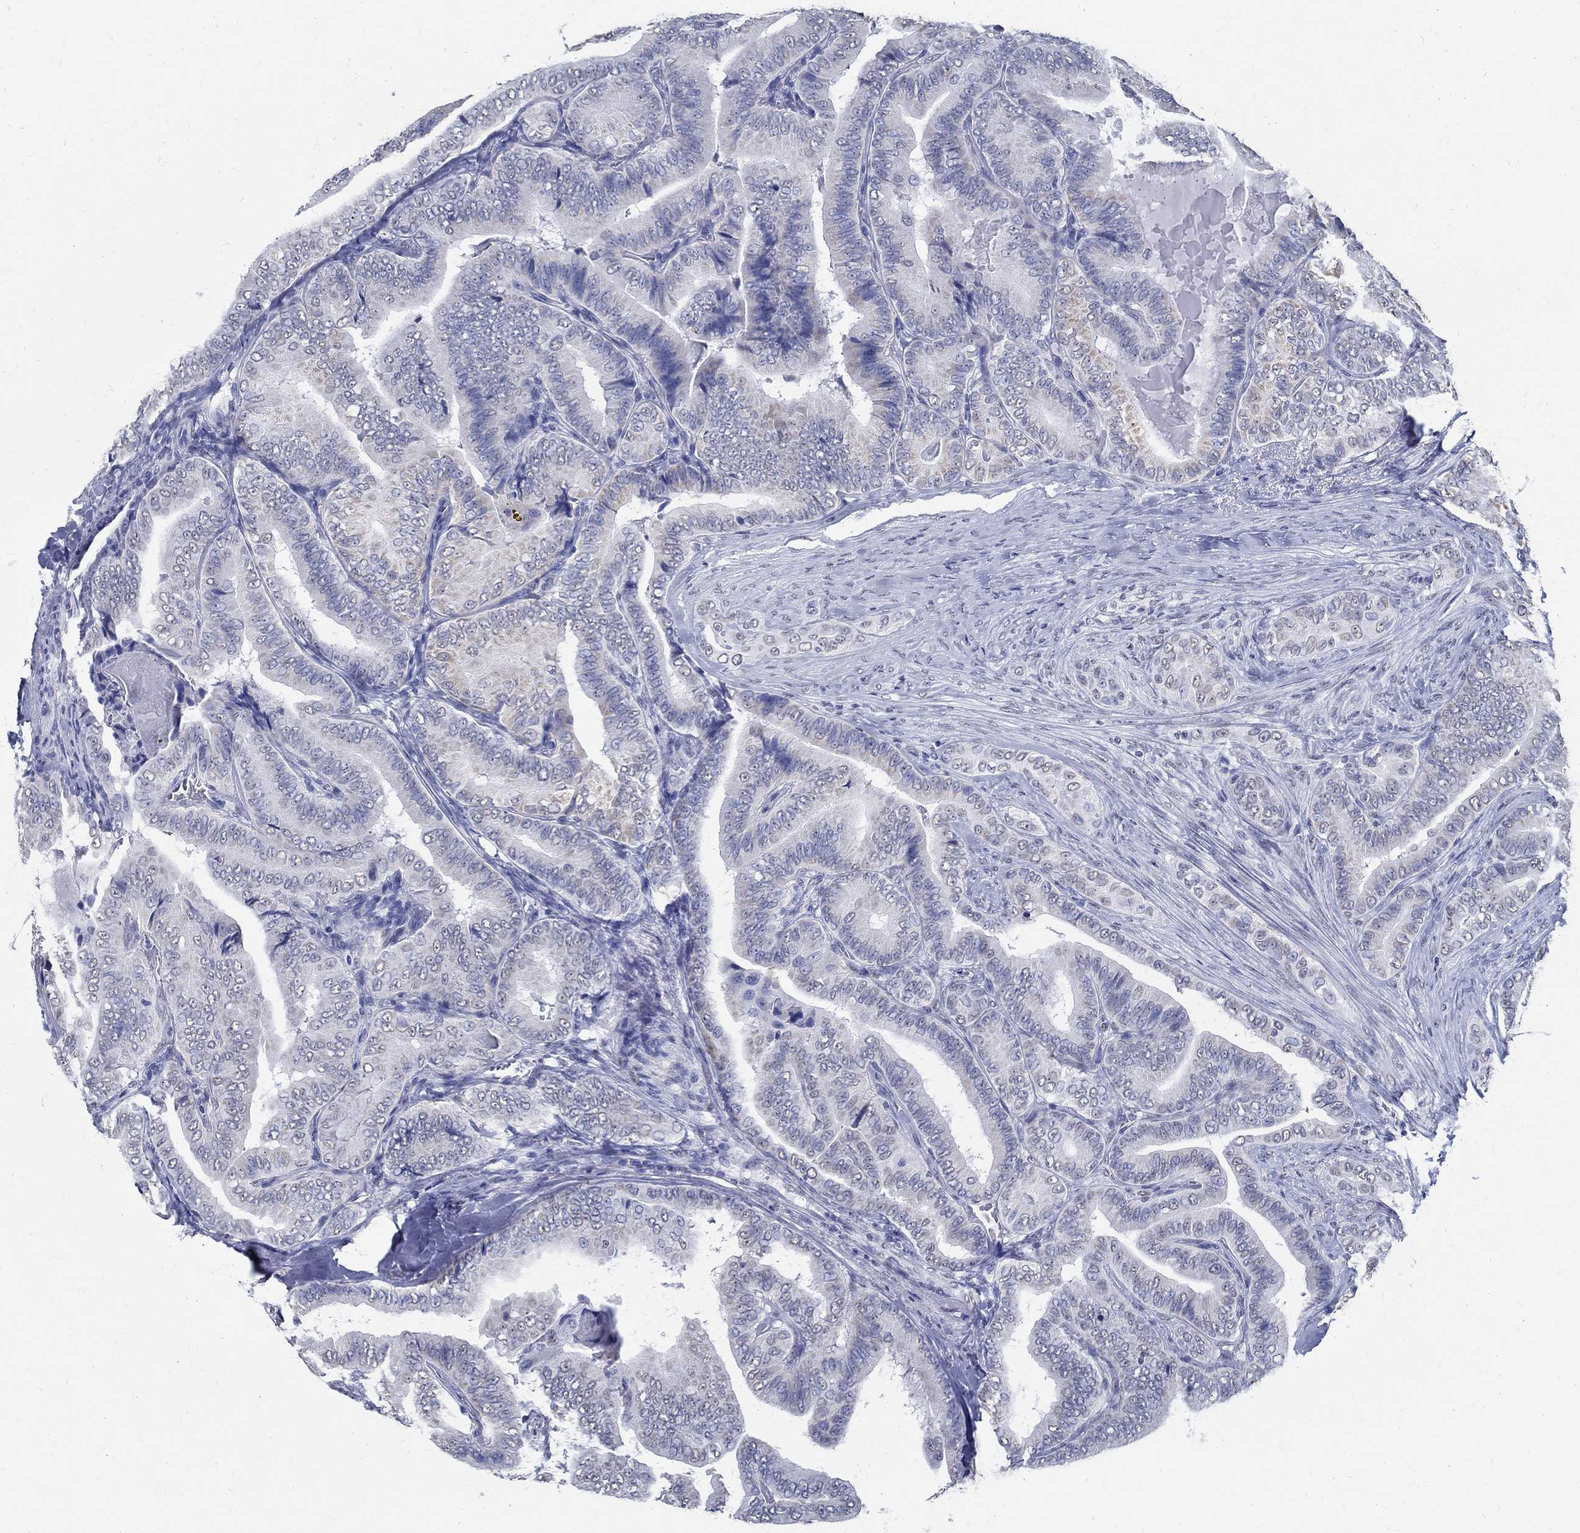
{"staining": {"intensity": "negative", "quantity": "none", "location": "none"}, "tissue": "thyroid cancer", "cell_type": "Tumor cells", "image_type": "cancer", "snomed": [{"axis": "morphology", "description": "Papillary adenocarcinoma, NOS"}, {"axis": "topography", "description": "Thyroid gland"}], "caption": "Human thyroid cancer stained for a protein using immunohistochemistry exhibits no positivity in tumor cells.", "gene": "TSPAN16", "patient": {"sex": "male", "age": 61}}